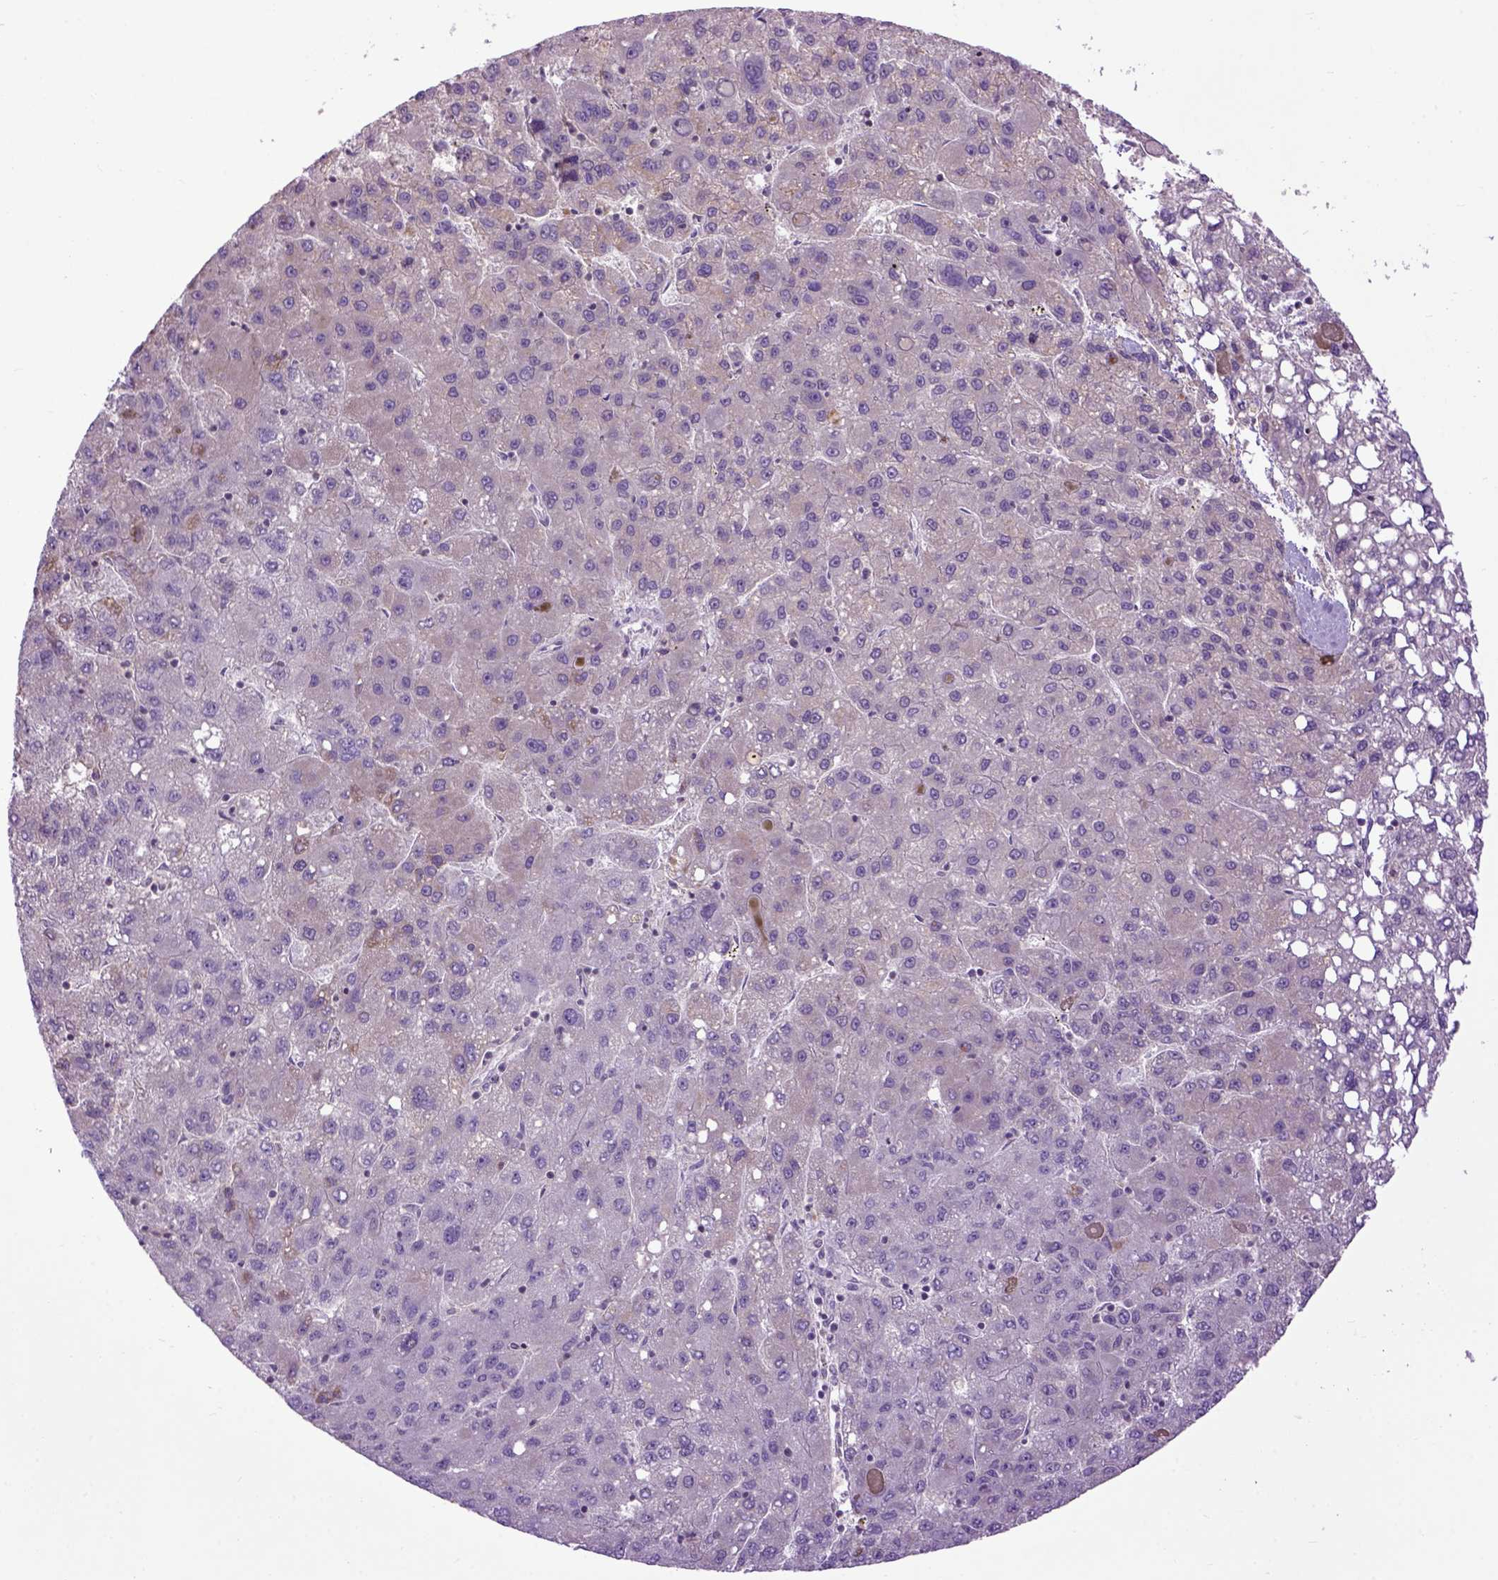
{"staining": {"intensity": "negative", "quantity": "none", "location": "none"}, "tissue": "liver cancer", "cell_type": "Tumor cells", "image_type": "cancer", "snomed": [{"axis": "morphology", "description": "Carcinoma, Hepatocellular, NOS"}, {"axis": "topography", "description": "Liver"}], "caption": "Tumor cells are negative for brown protein staining in liver cancer (hepatocellular carcinoma). (Brightfield microscopy of DAB (3,3'-diaminobenzidine) IHC at high magnification).", "gene": "EMILIN3", "patient": {"sex": "female", "age": 82}}